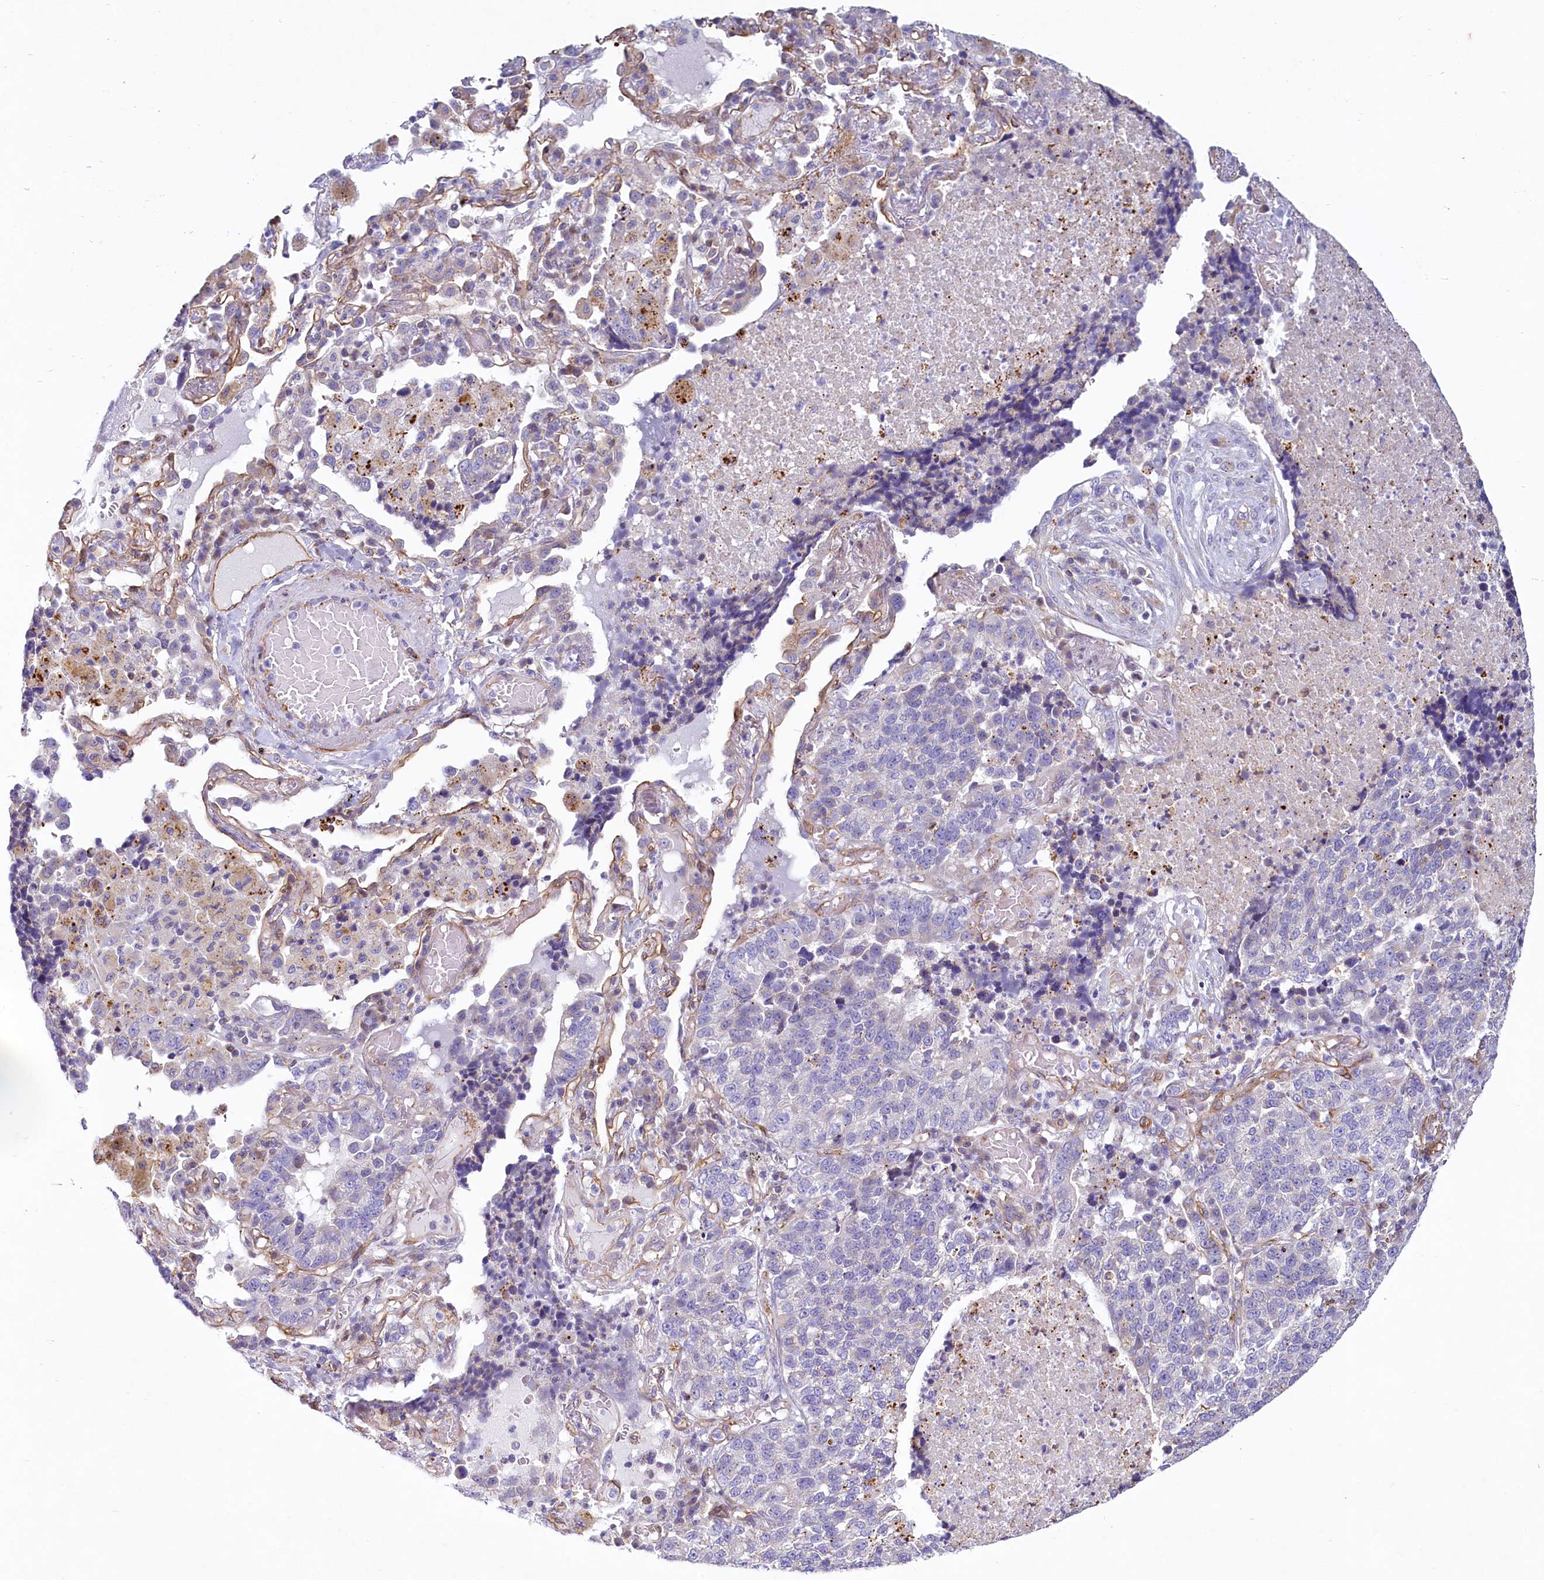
{"staining": {"intensity": "negative", "quantity": "none", "location": "none"}, "tissue": "lung cancer", "cell_type": "Tumor cells", "image_type": "cancer", "snomed": [{"axis": "morphology", "description": "Adenocarcinoma, NOS"}, {"axis": "topography", "description": "Lung"}], "caption": "Tumor cells are negative for brown protein staining in adenocarcinoma (lung).", "gene": "LMOD3", "patient": {"sex": "male", "age": 49}}